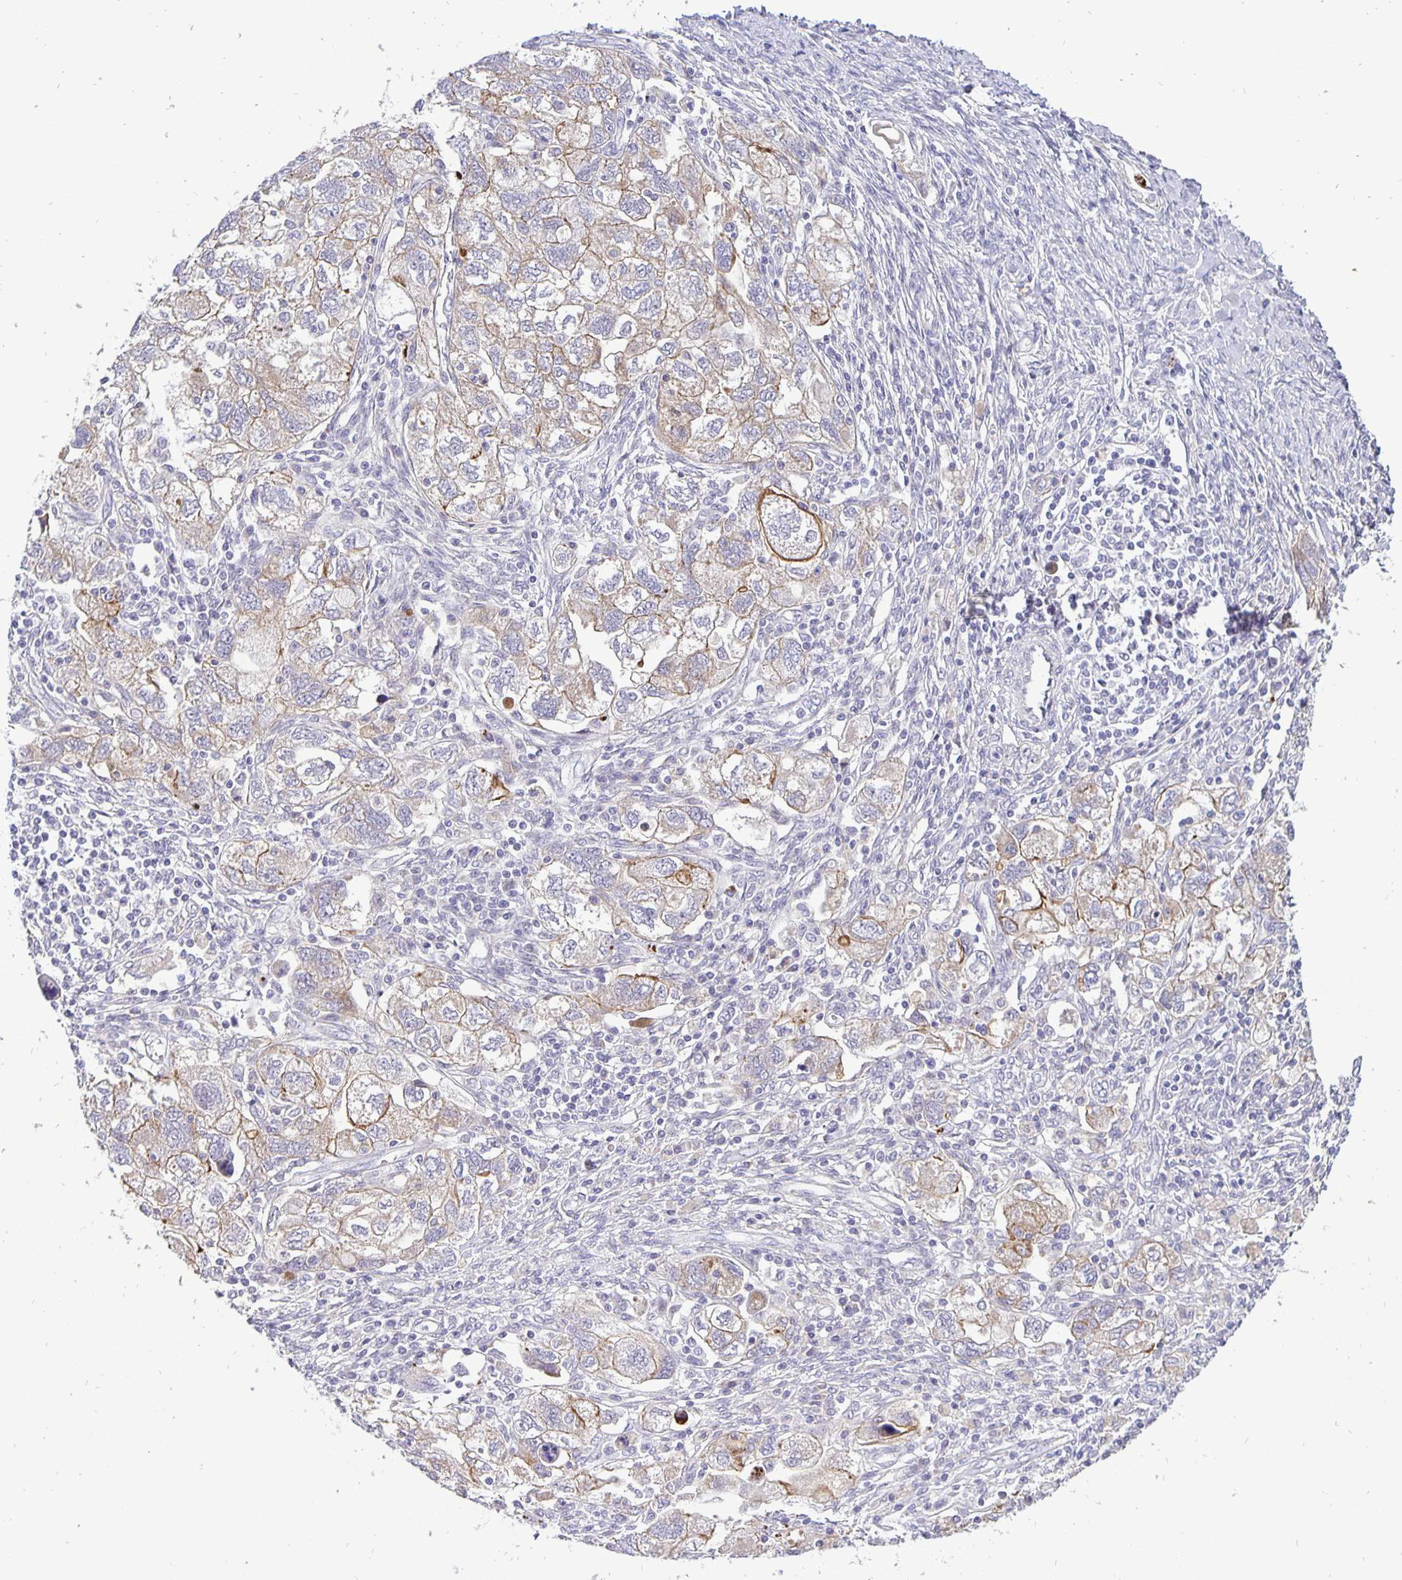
{"staining": {"intensity": "weak", "quantity": "25%-75%", "location": "cytoplasmic/membranous"}, "tissue": "ovarian cancer", "cell_type": "Tumor cells", "image_type": "cancer", "snomed": [{"axis": "morphology", "description": "Carcinoma, NOS"}, {"axis": "morphology", "description": "Cystadenocarcinoma, serous, NOS"}, {"axis": "topography", "description": "Ovary"}], "caption": "Protein staining of ovarian cancer tissue demonstrates weak cytoplasmic/membranous staining in about 25%-75% of tumor cells.", "gene": "ERBB2", "patient": {"sex": "female", "age": 69}}